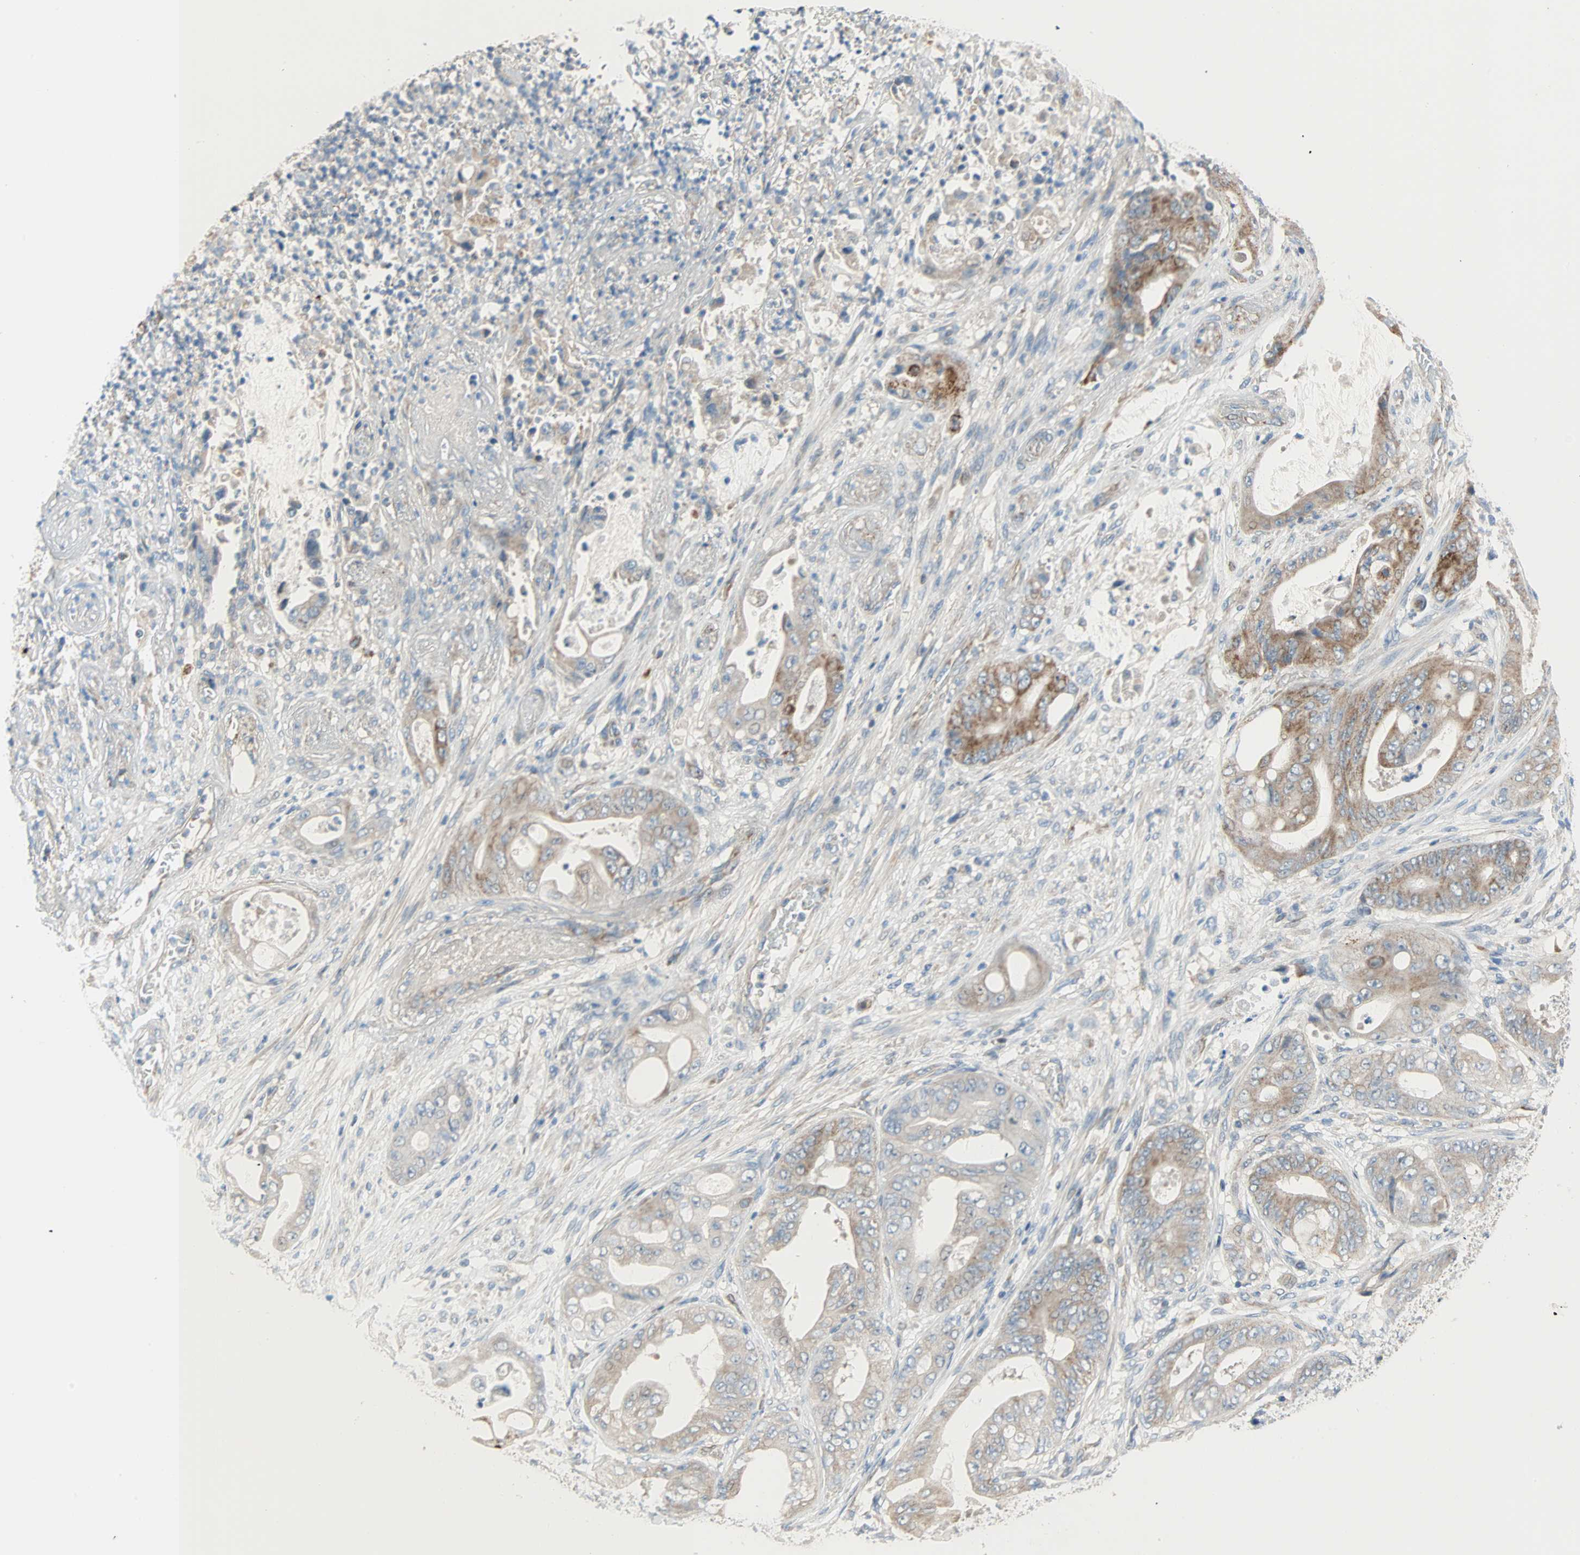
{"staining": {"intensity": "moderate", "quantity": "<25%", "location": "cytoplasmic/membranous"}, "tissue": "stomach cancer", "cell_type": "Tumor cells", "image_type": "cancer", "snomed": [{"axis": "morphology", "description": "Adenocarcinoma, NOS"}, {"axis": "topography", "description": "Stomach"}], "caption": "IHC (DAB) staining of stomach cancer reveals moderate cytoplasmic/membranous protein positivity in about <25% of tumor cells. Using DAB (brown) and hematoxylin (blue) stains, captured at high magnification using brightfield microscopy.", "gene": "ACVRL1", "patient": {"sex": "female", "age": 73}}